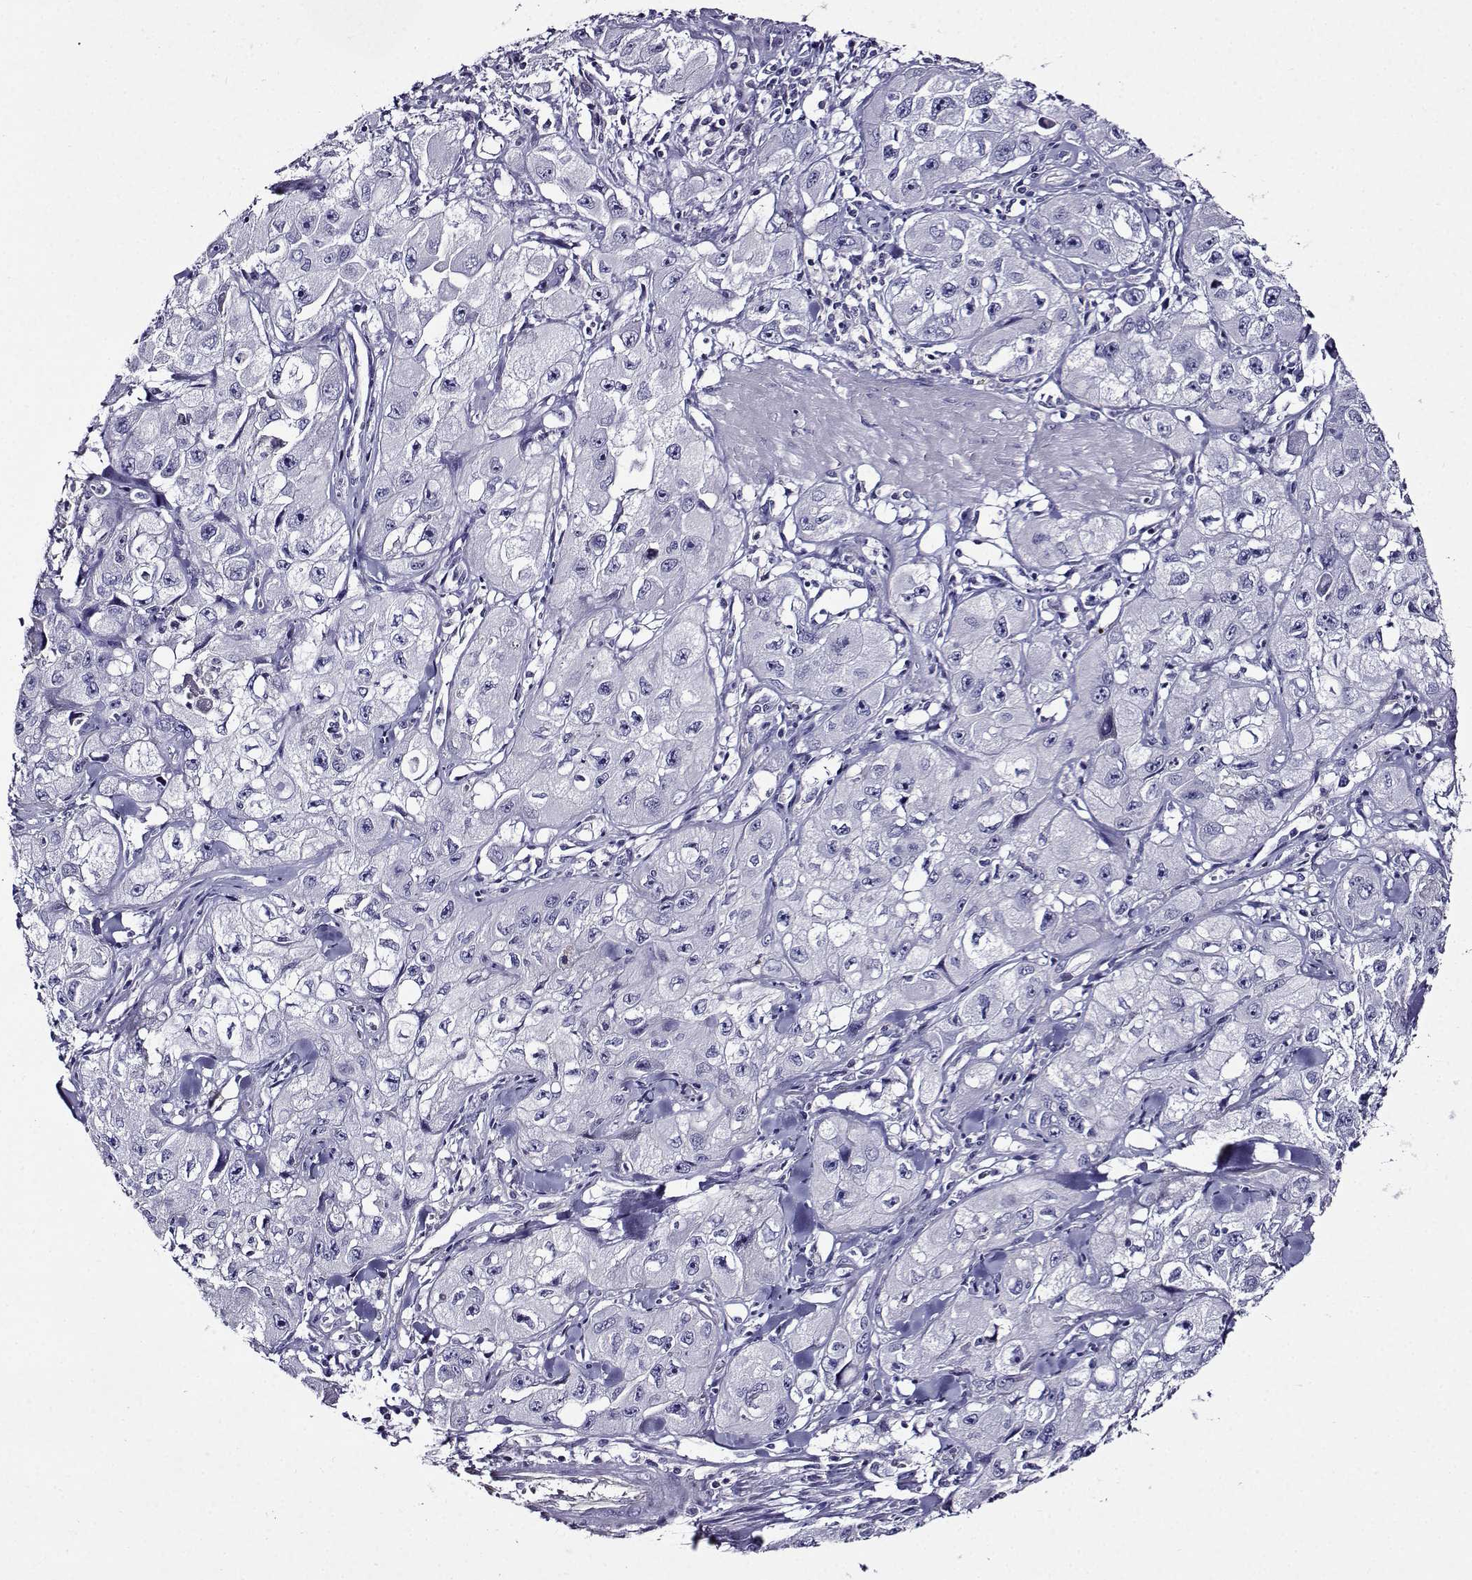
{"staining": {"intensity": "negative", "quantity": "none", "location": "none"}, "tissue": "skin cancer", "cell_type": "Tumor cells", "image_type": "cancer", "snomed": [{"axis": "morphology", "description": "Squamous cell carcinoma, NOS"}, {"axis": "topography", "description": "Skin"}, {"axis": "topography", "description": "Subcutis"}], "caption": "Immunohistochemical staining of human squamous cell carcinoma (skin) reveals no significant positivity in tumor cells.", "gene": "TMEM266", "patient": {"sex": "male", "age": 73}}